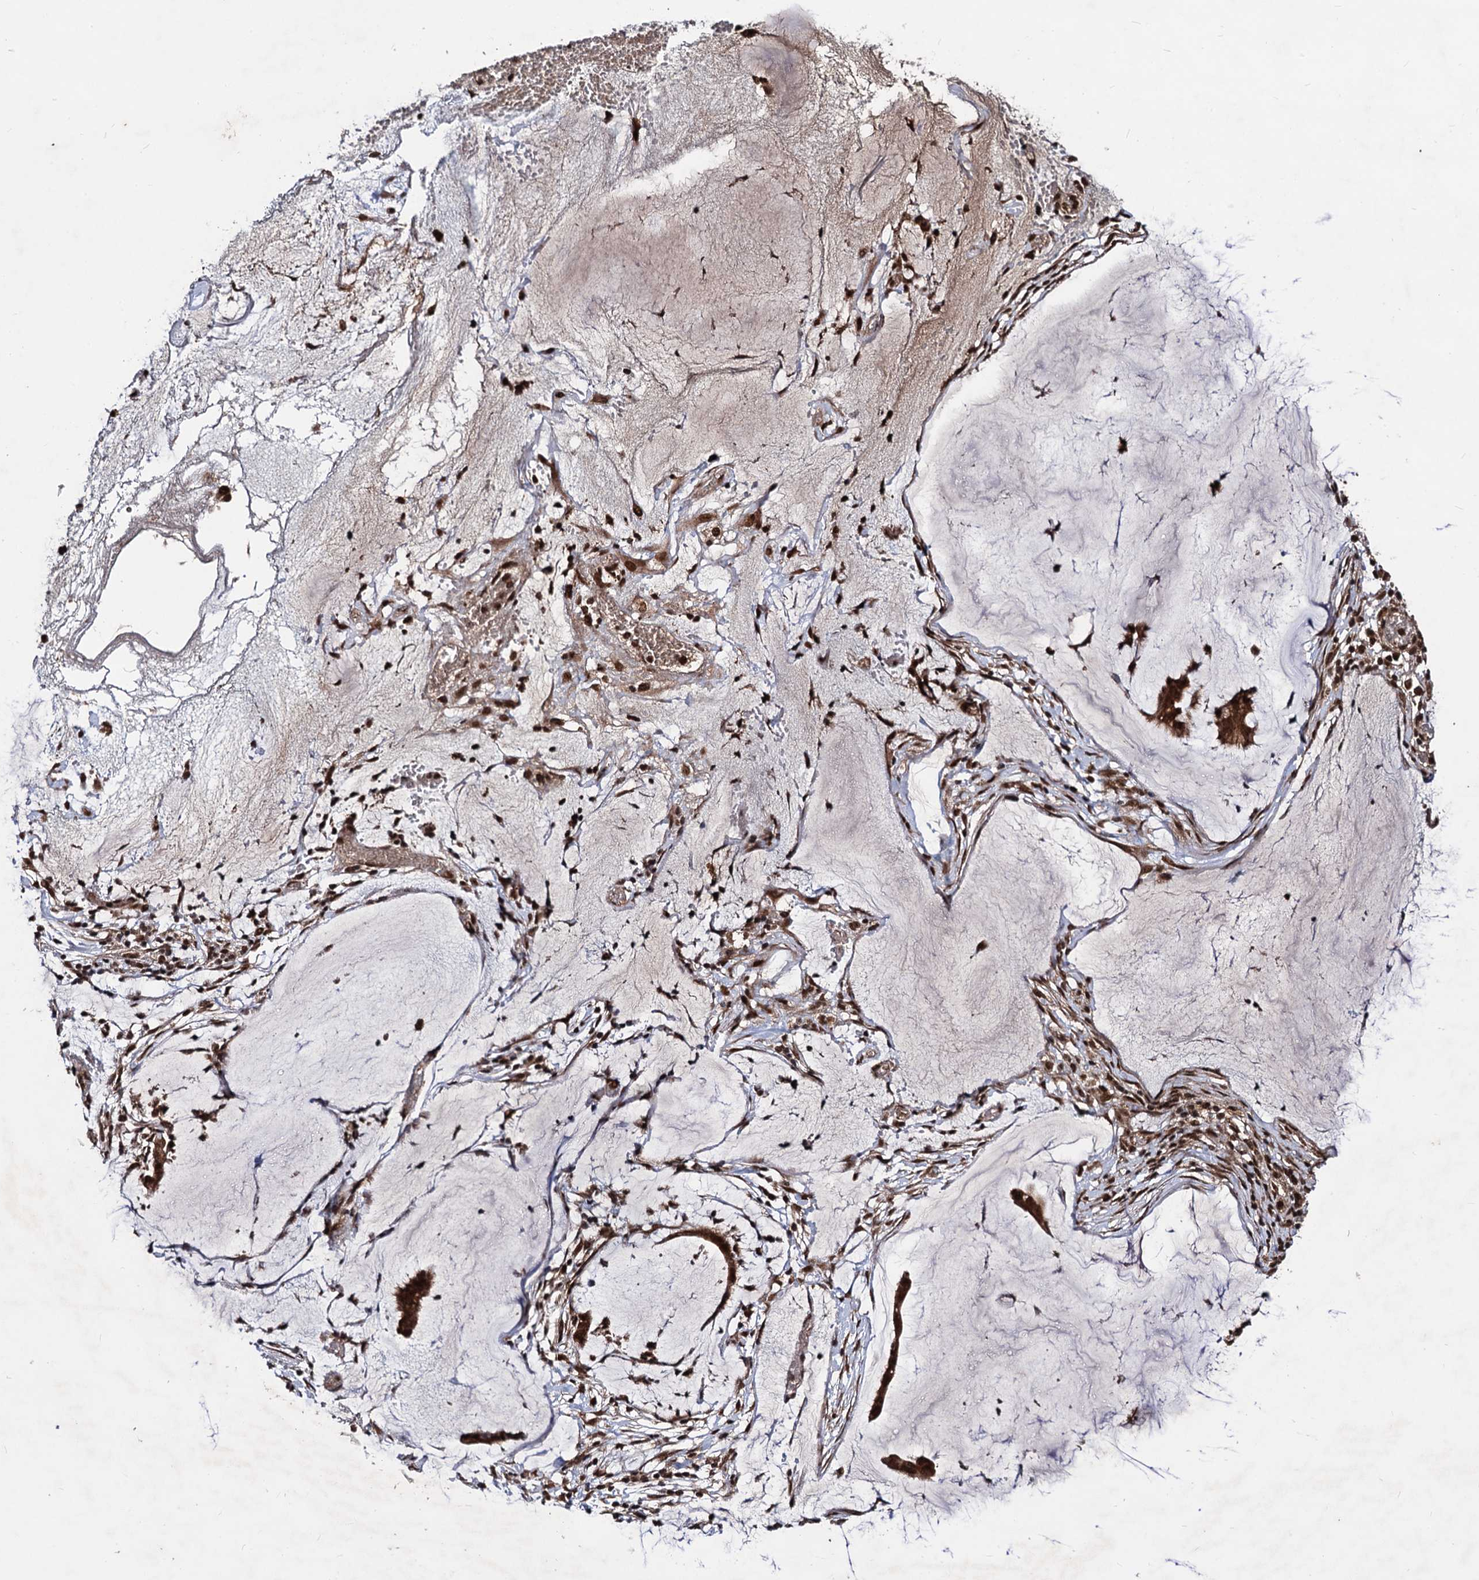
{"staining": {"intensity": "moderate", "quantity": ">75%", "location": "cytoplasmic/membranous,nuclear"}, "tissue": "ovarian cancer", "cell_type": "Tumor cells", "image_type": "cancer", "snomed": [{"axis": "morphology", "description": "Cystadenocarcinoma, mucinous, NOS"}, {"axis": "topography", "description": "Ovary"}], "caption": "A brown stain shows moderate cytoplasmic/membranous and nuclear positivity of a protein in human ovarian mucinous cystadenocarcinoma tumor cells. (brown staining indicates protein expression, while blue staining denotes nuclei).", "gene": "SFSWAP", "patient": {"sex": "female", "age": 73}}